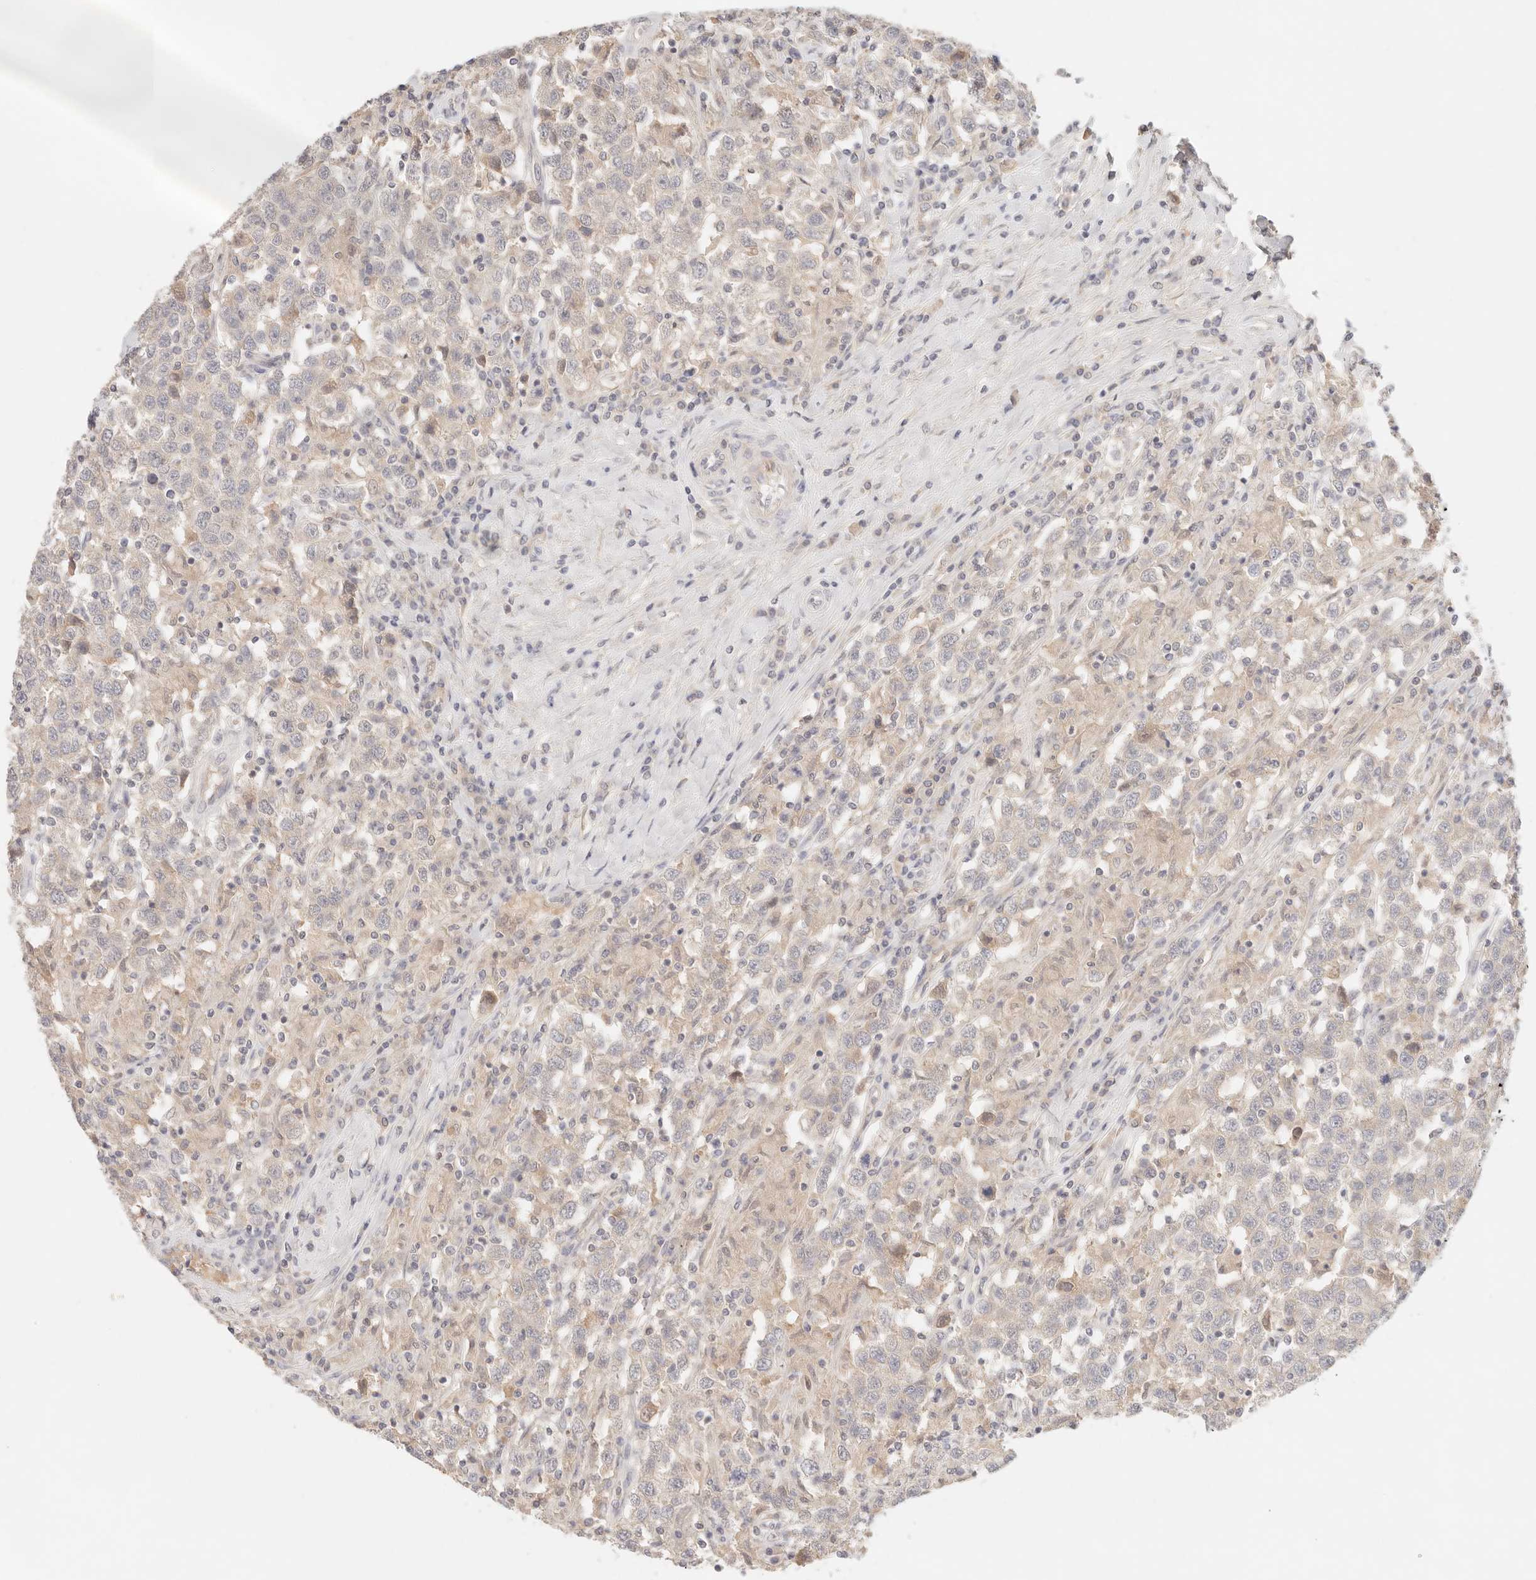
{"staining": {"intensity": "weak", "quantity": "25%-75%", "location": "cytoplasmic/membranous"}, "tissue": "testis cancer", "cell_type": "Tumor cells", "image_type": "cancer", "snomed": [{"axis": "morphology", "description": "Seminoma, NOS"}, {"axis": "topography", "description": "Testis"}], "caption": "Testis seminoma tissue reveals weak cytoplasmic/membranous positivity in approximately 25%-75% of tumor cells", "gene": "SPHK1", "patient": {"sex": "male", "age": 41}}